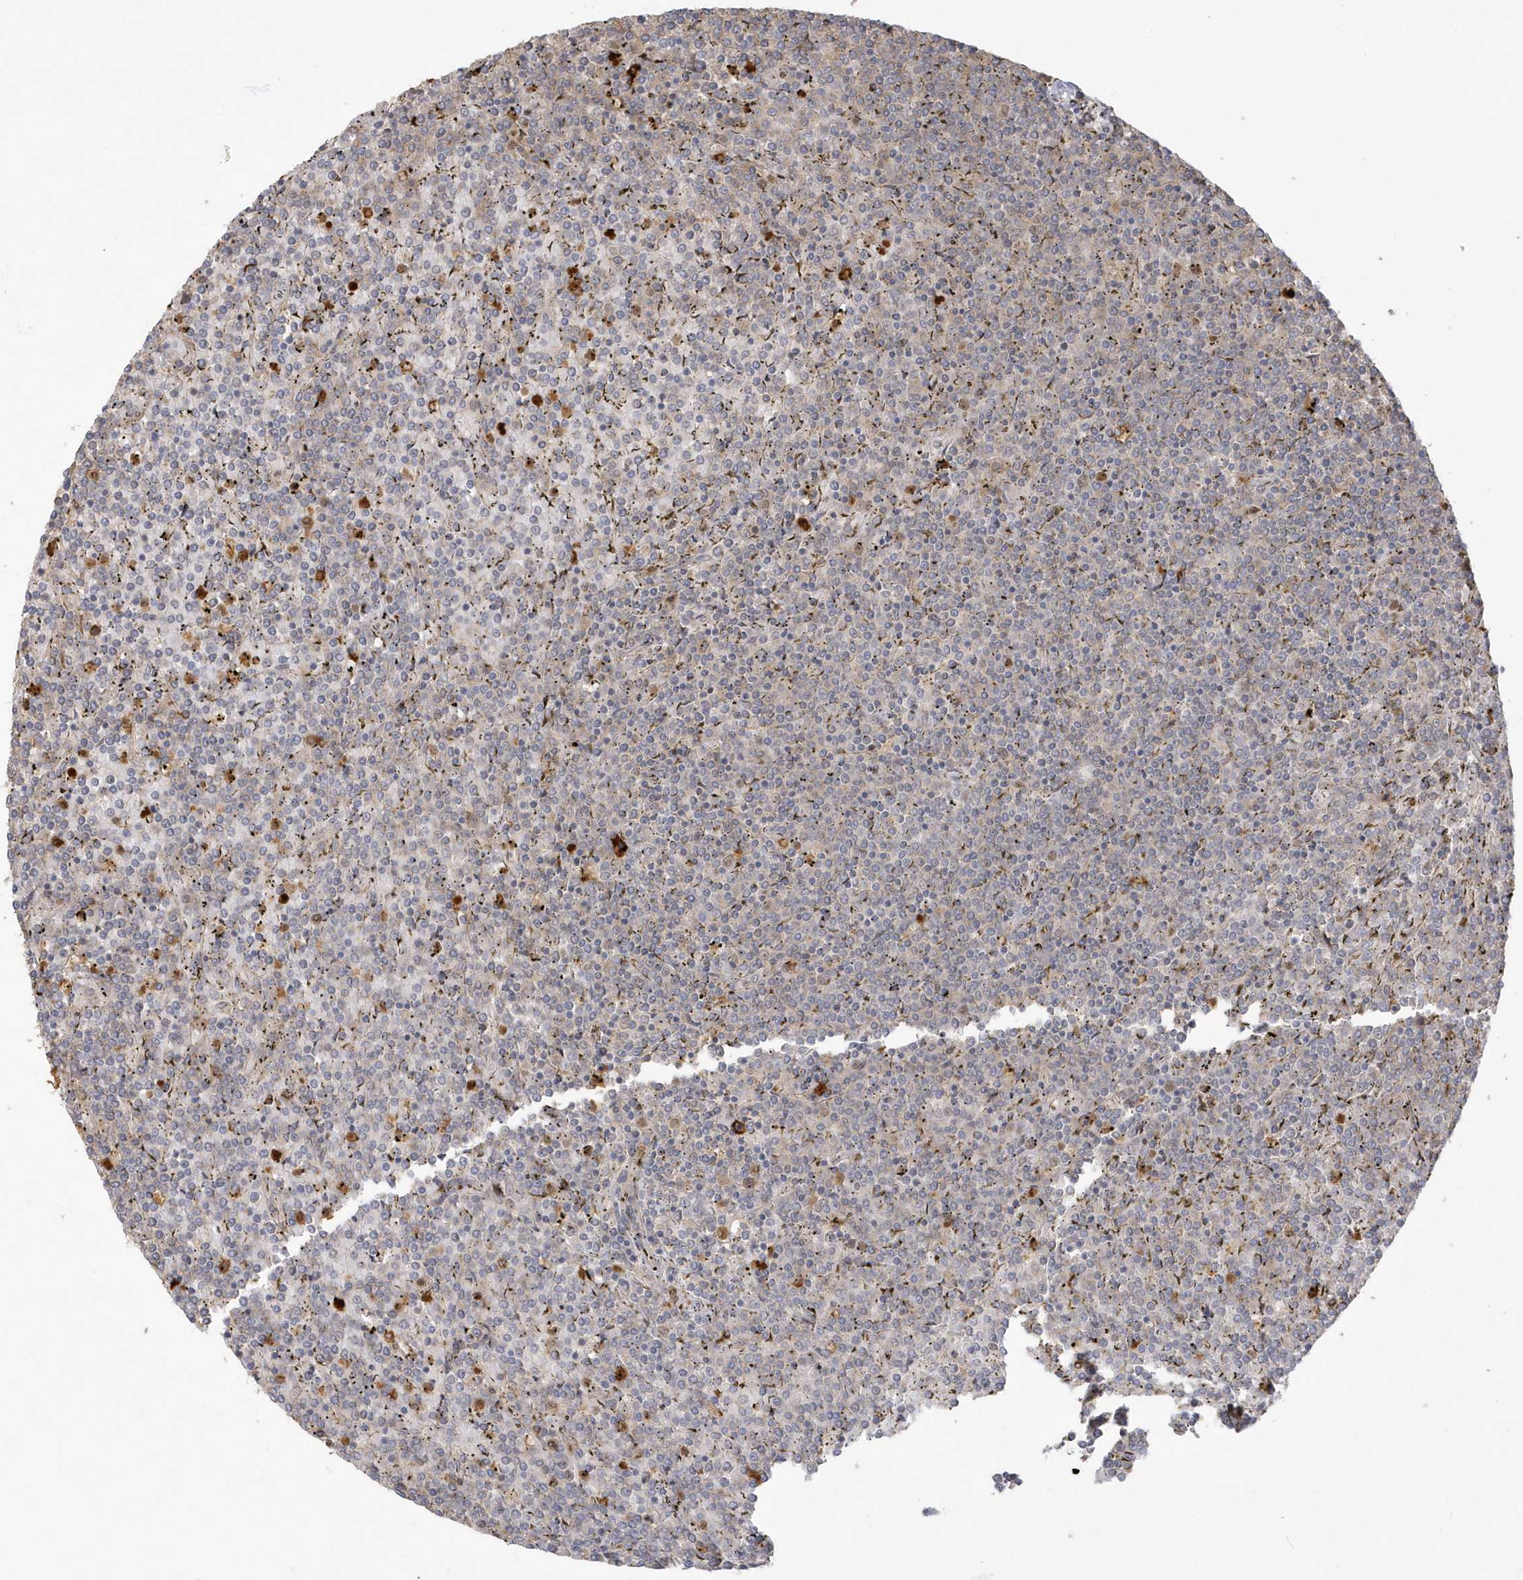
{"staining": {"intensity": "negative", "quantity": "none", "location": "none"}, "tissue": "lymphoma", "cell_type": "Tumor cells", "image_type": "cancer", "snomed": [{"axis": "morphology", "description": "Malignant lymphoma, non-Hodgkin's type, Low grade"}, {"axis": "topography", "description": "Spleen"}], "caption": "Tumor cells are negative for brown protein staining in malignant lymphoma, non-Hodgkin's type (low-grade).", "gene": "NAF1", "patient": {"sex": "female", "age": 19}}